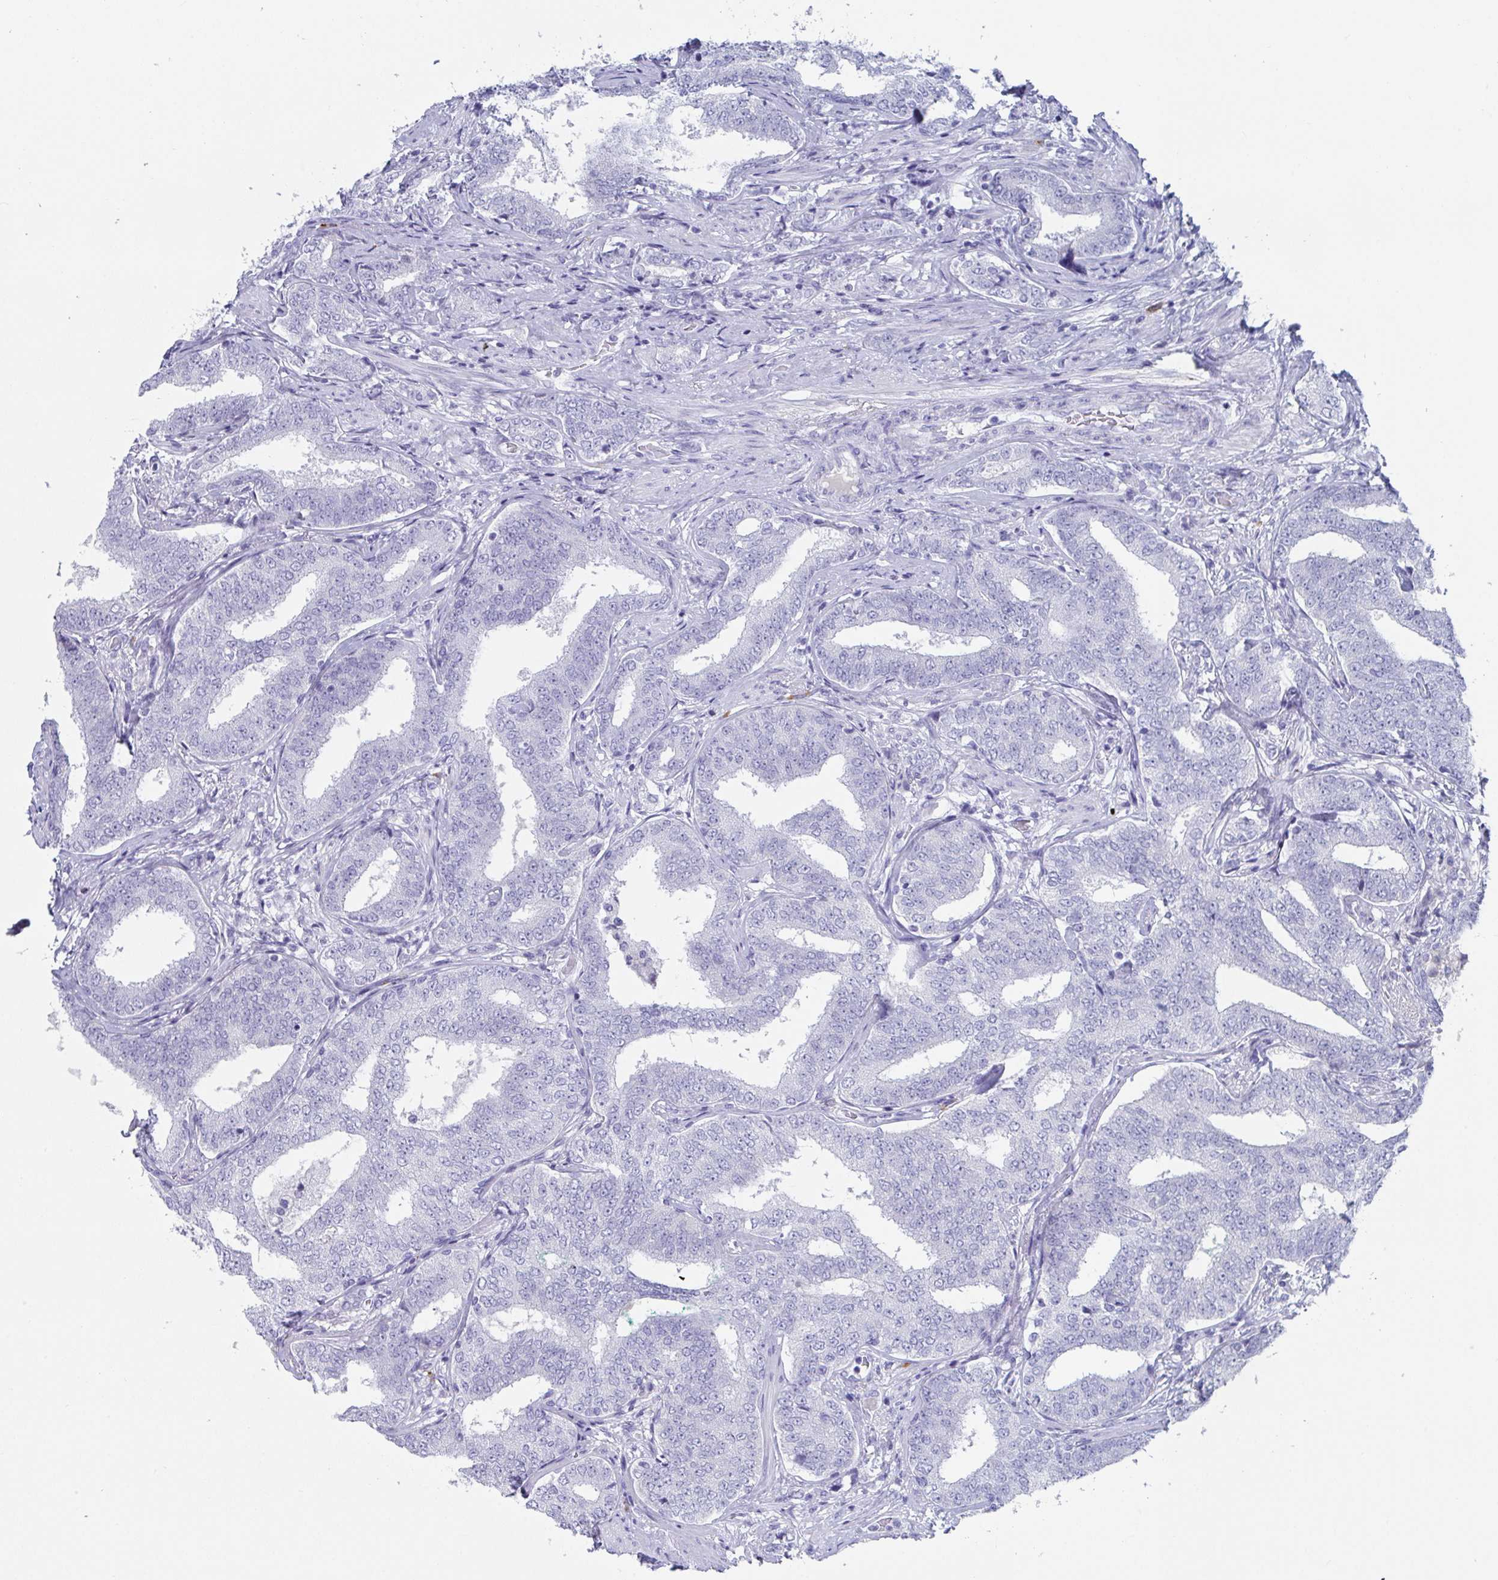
{"staining": {"intensity": "negative", "quantity": "none", "location": "none"}, "tissue": "prostate cancer", "cell_type": "Tumor cells", "image_type": "cancer", "snomed": [{"axis": "morphology", "description": "Adenocarcinoma, High grade"}, {"axis": "topography", "description": "Prostate"}], "caption": "Tumor cells are negative for protein expression in human prostate high-grade adenocarcinoma.", "gene": "PLA2G1B", "patient": {"sex": "male", "age": 72}}